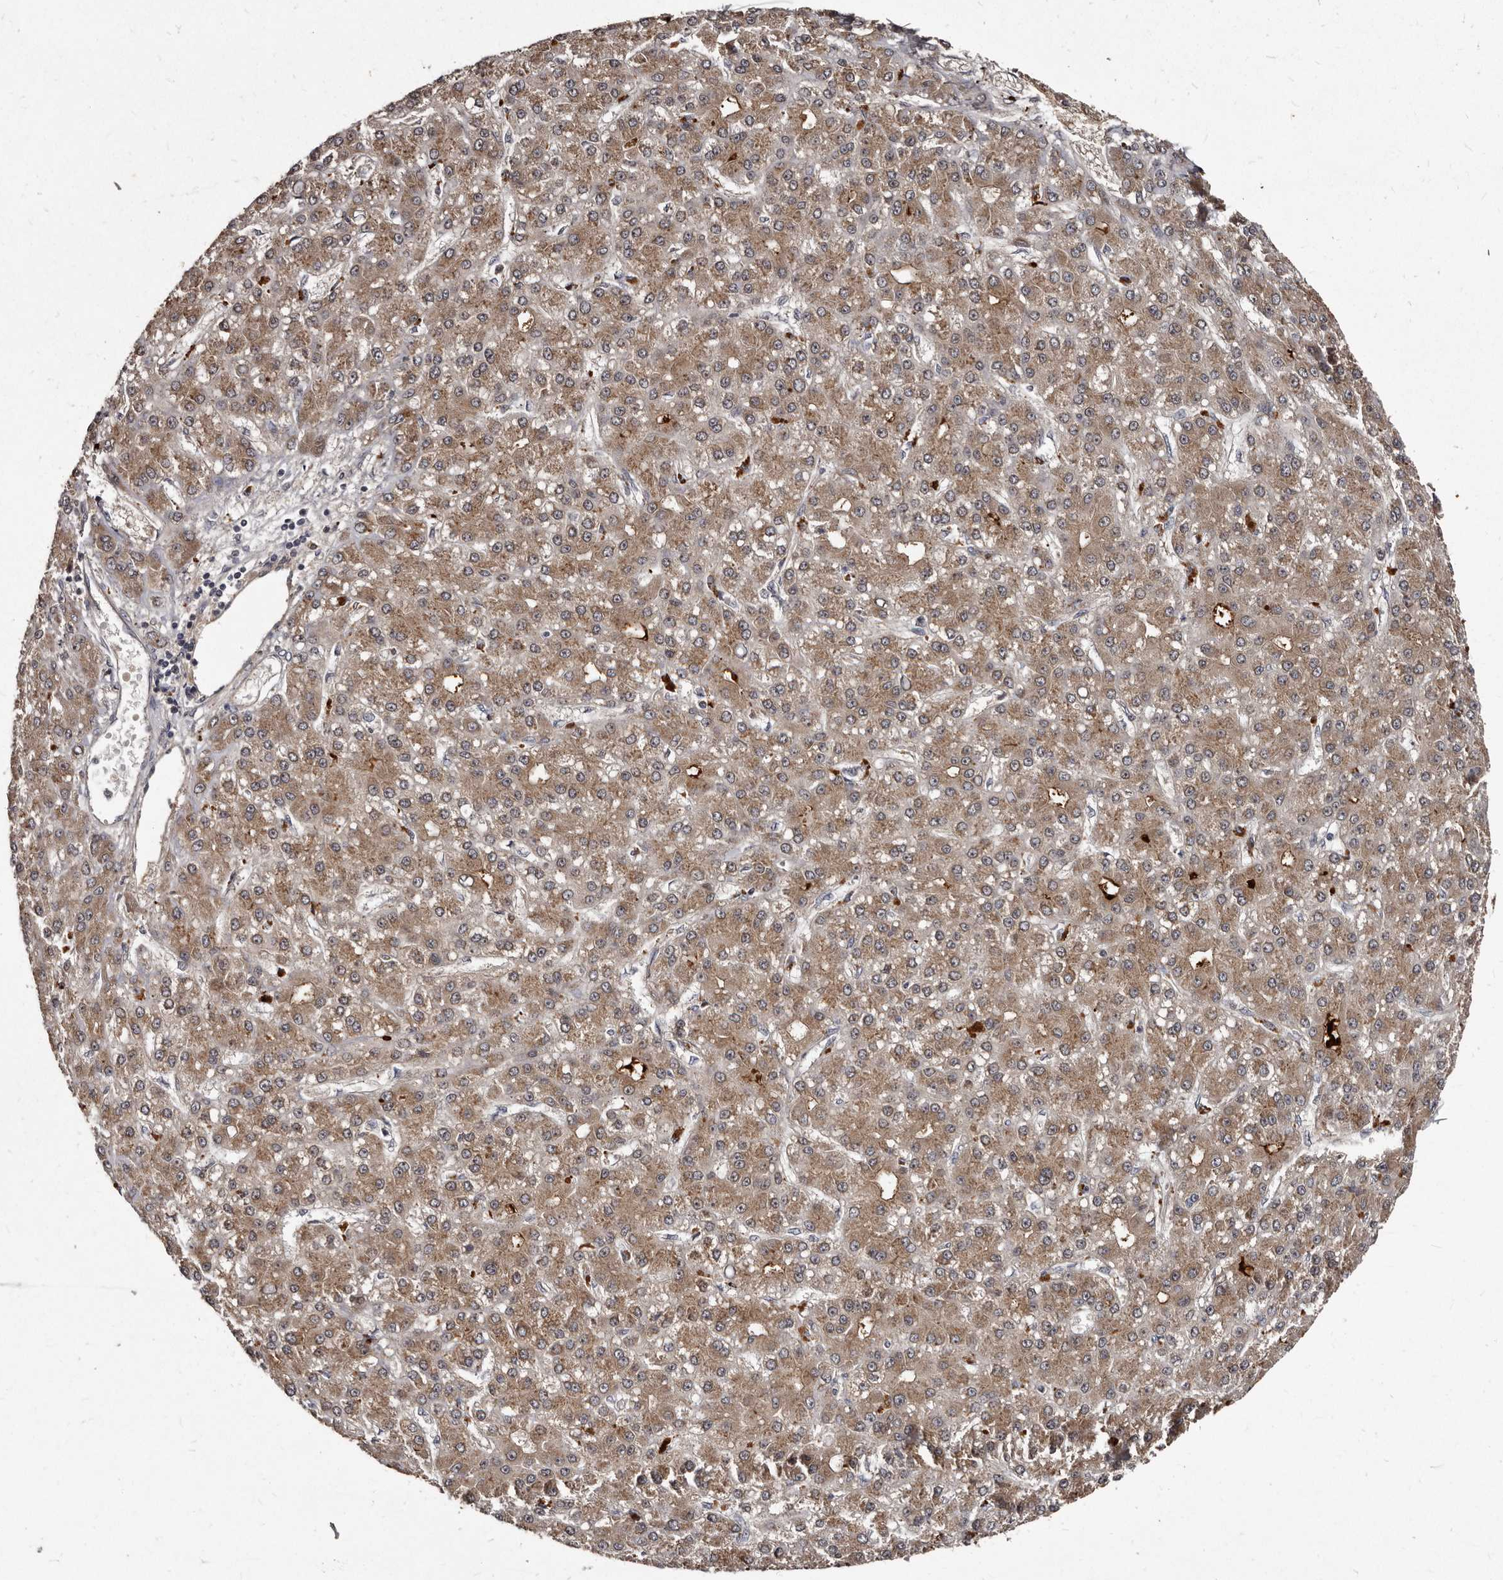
{"staining": {"intensity": "moderate", "quantity": ">75%", "location": "cytoplasmic/membranous"}, "tissue": "liver cancer", "cell_type": "Tumor cells", "image_type": "cancer", "snomed": [{"axis": "morphology", "description": "Carcinoma, Hepatocellular, NOS"}, {"axis": "topography", "description": "Liver"}], "caption": "Immunohistochemistry (IHC) histopathology image of human liver hepatocellular carcinoma stained for a protein (brown), which exhibits medium levels of moderate cytoplasmic/membranous positivity in about >75% of tumor cells.", "gene": "PMVK", "patient": {"sex": "male", "age": 67}}